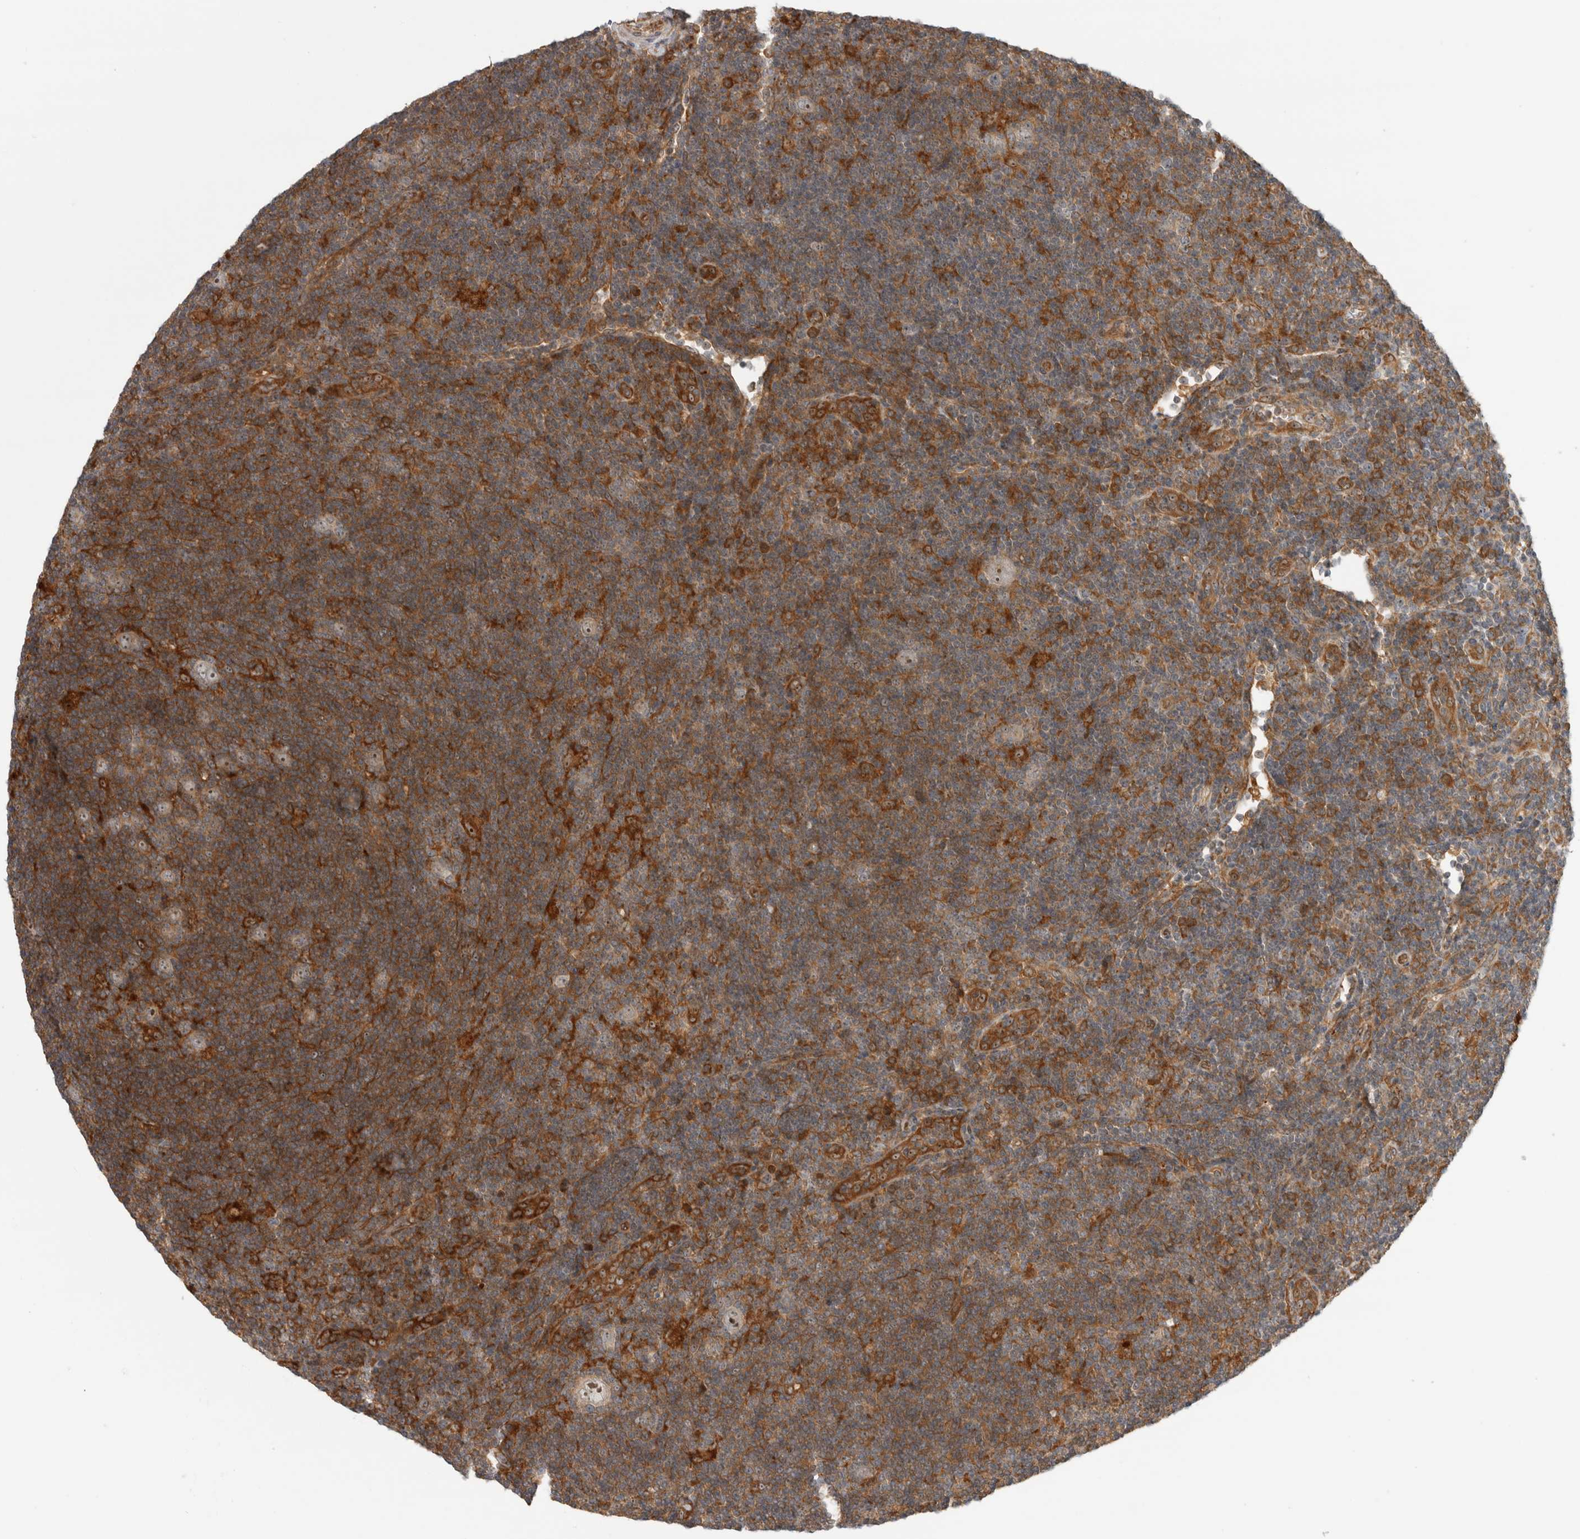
{"staining": {"intensity": "moderate", "quantity": ">75%", "location": "nuclear"}, "tissue": "lymphoma", "cell_type": "Tumor cells", "image_type": "cancer", "snomed": [{"axis": "morphology", "description": "Hodgkin's disease, NOS"}, {"axis": "topography", "description": "Lymph node"}], "caption": "A medium amount of moderate nuclear expression is appreciated in approximately >75% of tumor cells in Hodgkin's disease tissue.", "gene": "WASF2", "patient": {"sex": "female", "age": 57}}